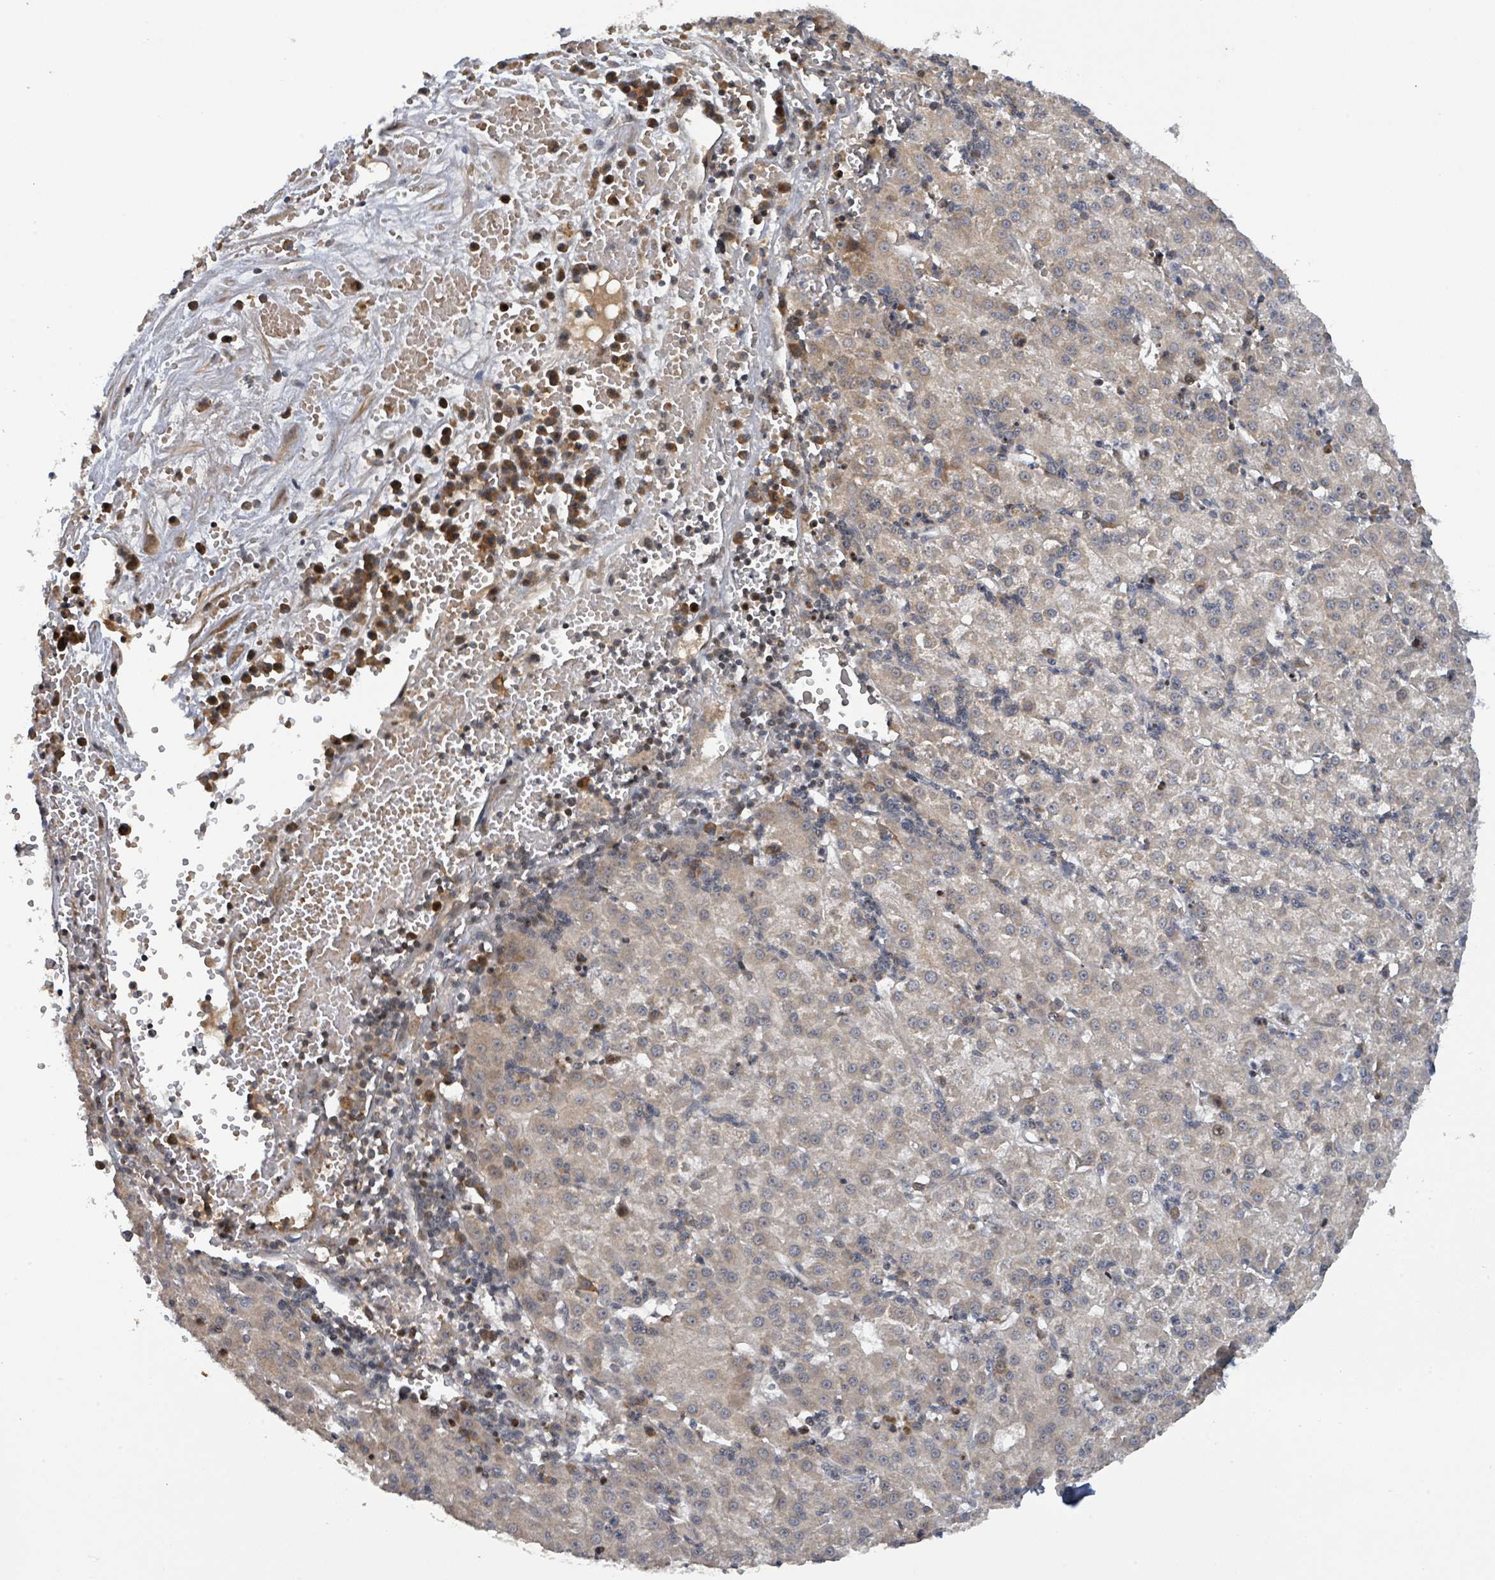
{"staining": {"intensity": "weak", "quantity": "<25%", "location": "cytoplasmic/membranous"}, "tissue": "liver cancer", "cell_type": "Tumor cells", "image_type": "cancer", "snomed": [{"axis": "morphology", "description": "Carcinoma, Hepatocellular, NOS"}, {"axis": "topography", "description": "Liver"}], "caption": "This histopathology image is of hepatocellular carcinoma (liver) stained with immunohistochemistry (IHC) to label a protein in brown with the nuclei are counter-stained blue. There is no staining in tumor cells.", "gene": "ITGA11", "patient": {"sex": "male", "age": 76}}